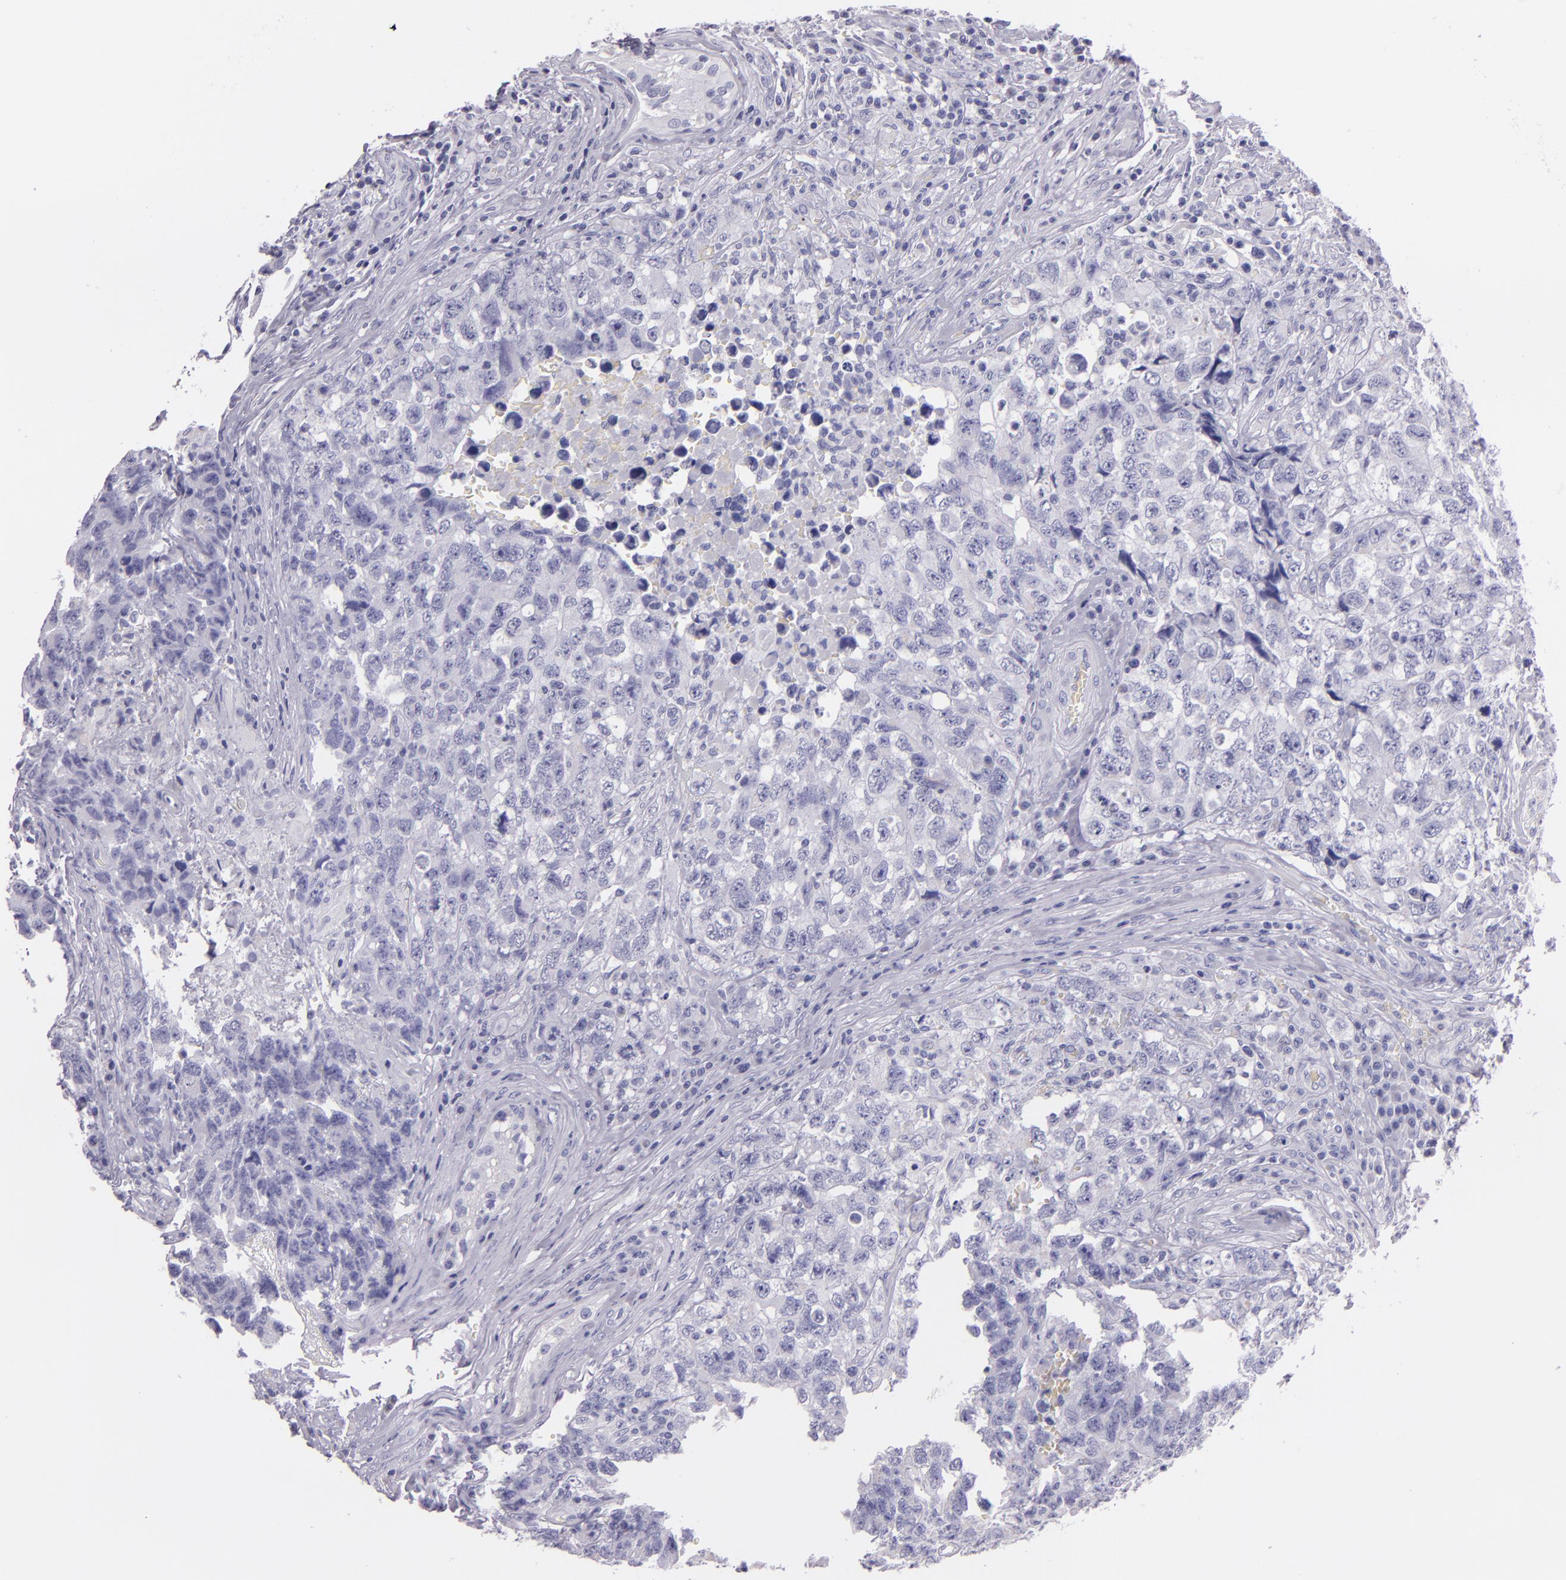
{"staining": {"intensity": "negative", "quantity": "none", "location": "none"}, "tissue": "testis cancer", "cell_type": "Tumor cells", "image_type": "cancer", "snomed": [{"axis": "morphology", "description": "Carcinoma, Embryonal, NOS"}, {"axis": "topography", "description": "Testis"}], "caption": "Image shows no significant protein positivity in tumor cells of testis cancer. Nuclei are stained in blue.", "gene": "MUC5AC", "patient": {"sex": "male", "age": 31}}